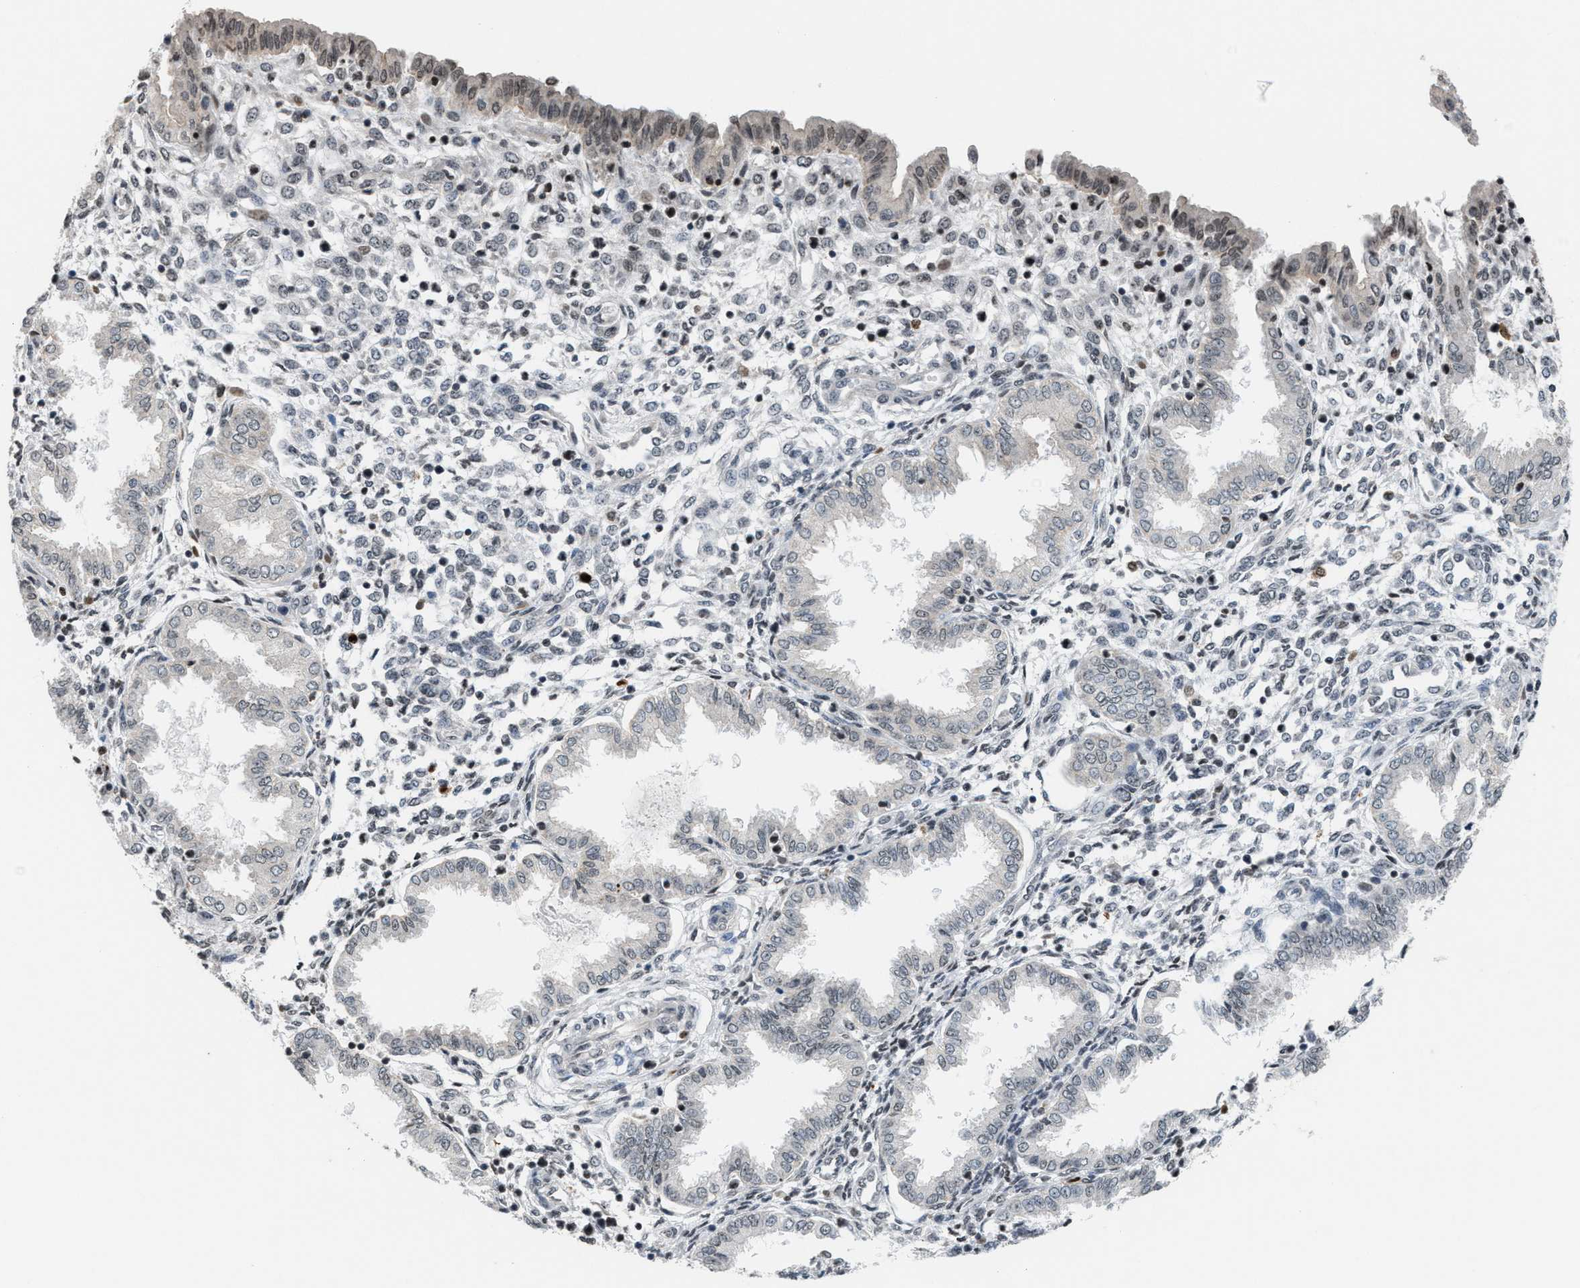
{"staining": {"intensity": "weak", "quantity": "<25%", "location": "nuclear"}, "tissue": "endometrium", "cell_type": "Cells in endometrial stroma", "image_type": "normal", "snomed": [{"axis": "morphology", "description": "Normal tissue, NOS"}, {"axis": "topography", "description": "Endometrium"}], "caption": "DAB (3,3'-diaminobenzidine) immunohistochemical staining of unremarkable endometrium reveals no significant positivity in cells in endometrial stroma.", "gene": "PRUNE2", "patient": {"sex": "female", "age": 33}}